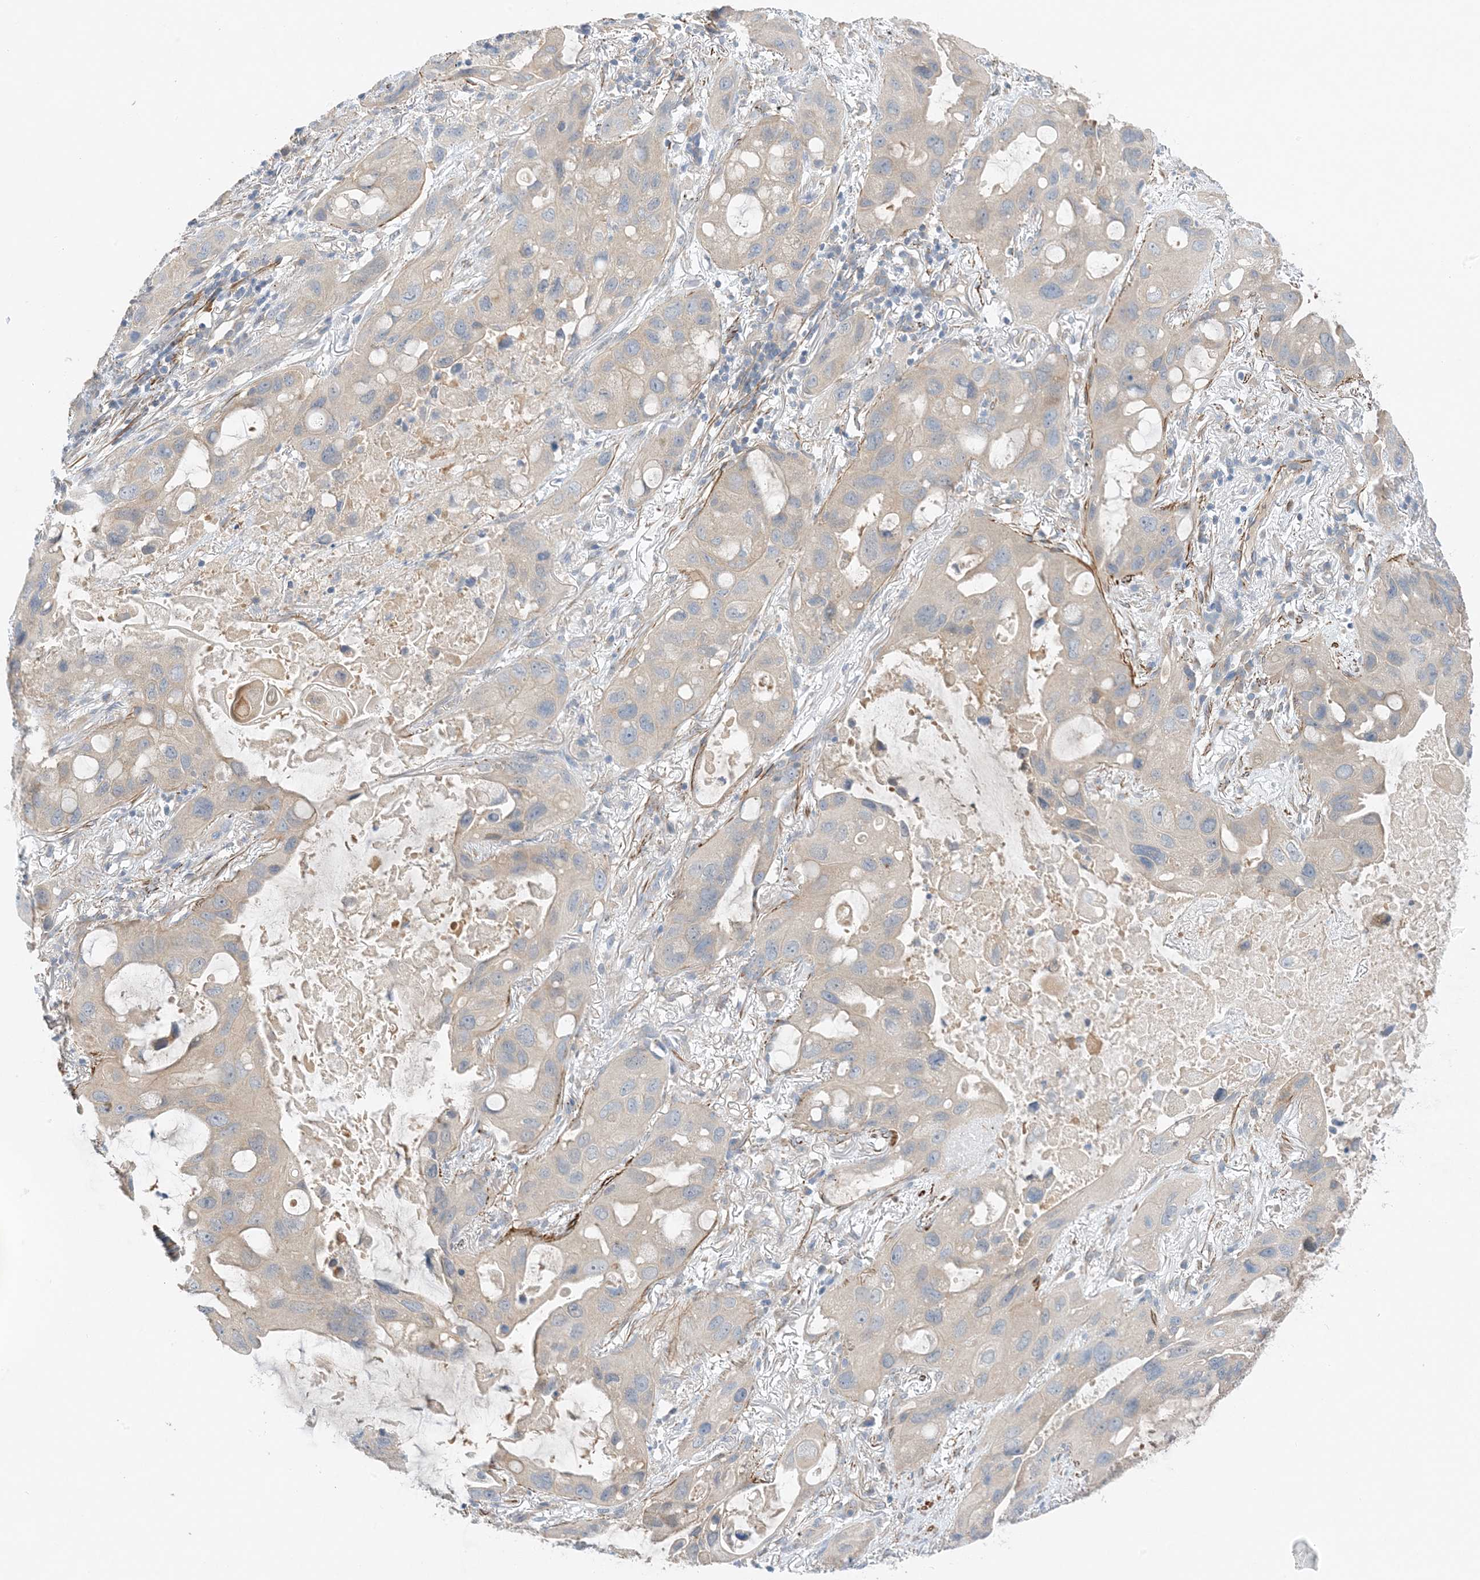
{"staining": {"intensity": "negative", "quantity": "none", "location": "none"}, "tissue": "lung cancer", "cell_type": "Tumor cells", "image_type": "cancer", "snomed": [{"axis": "morphology", "description": "Squamous cell carcinoma, NOS"}, {"axis": "topography", "description": "Lung"}], "caption": "The photomicrograph demonstrates no staining of tumor cells in lung cancer (squamous cell carcinoma).", "gene": "KIFBP", "patient": {"sex": "female", "age": 73}}